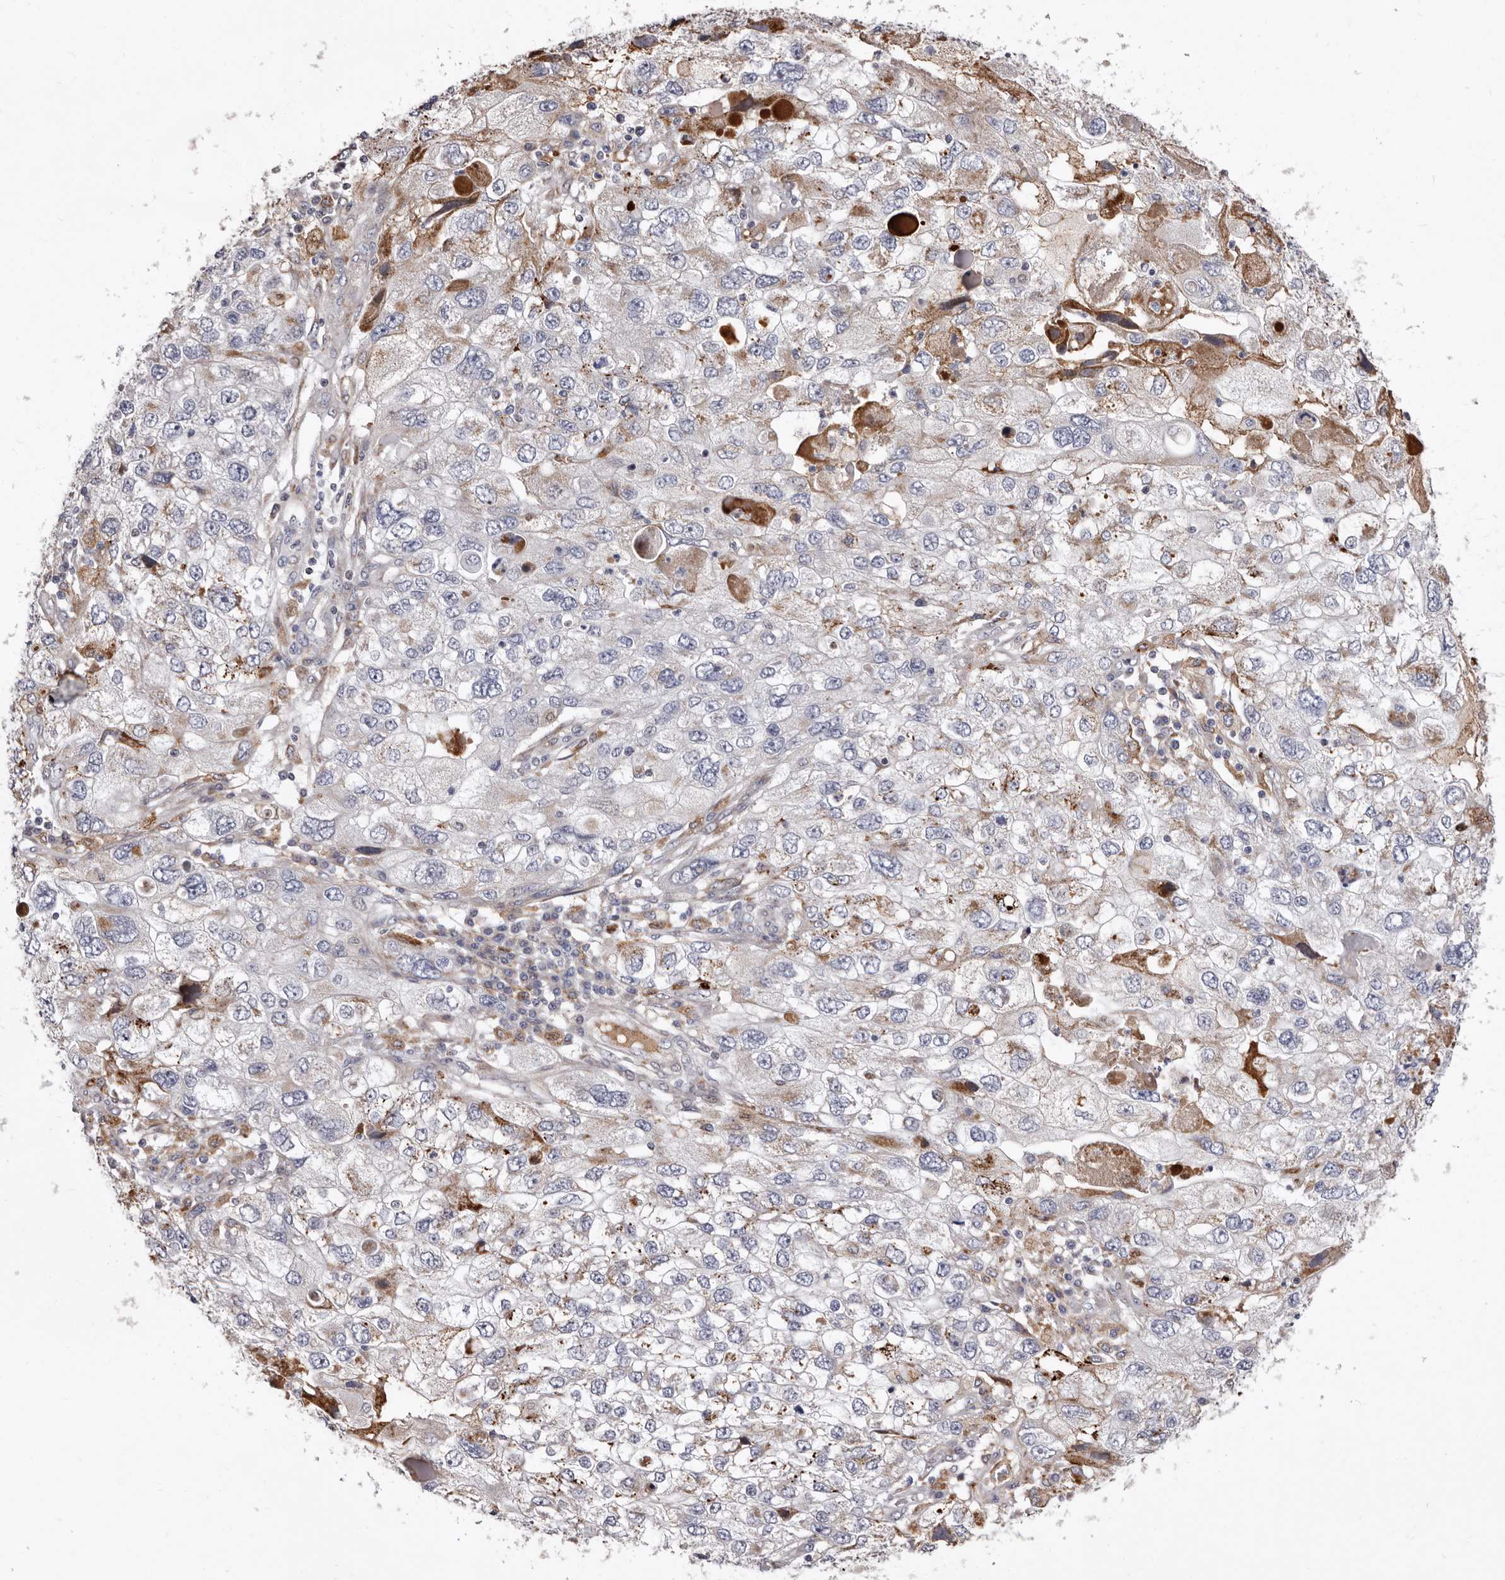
{"staining": {"intensity": "negative", "quantity": "none", "location": "none"}, "tissue": "endometrial cancer", "cell_type": "Tumor cells", "image_type": "cancer", "snomed": [{"axis": "morphology", "description": "Adenocarcinoma, NOS"}, {"axis": "topography", "description": "Endometrium"}], "caption": "IHC of endometrial cancer demonstrates no expression in tumor cells.", "gene": "NUBPL", "patient": {"sex": "female", "age": 49}}